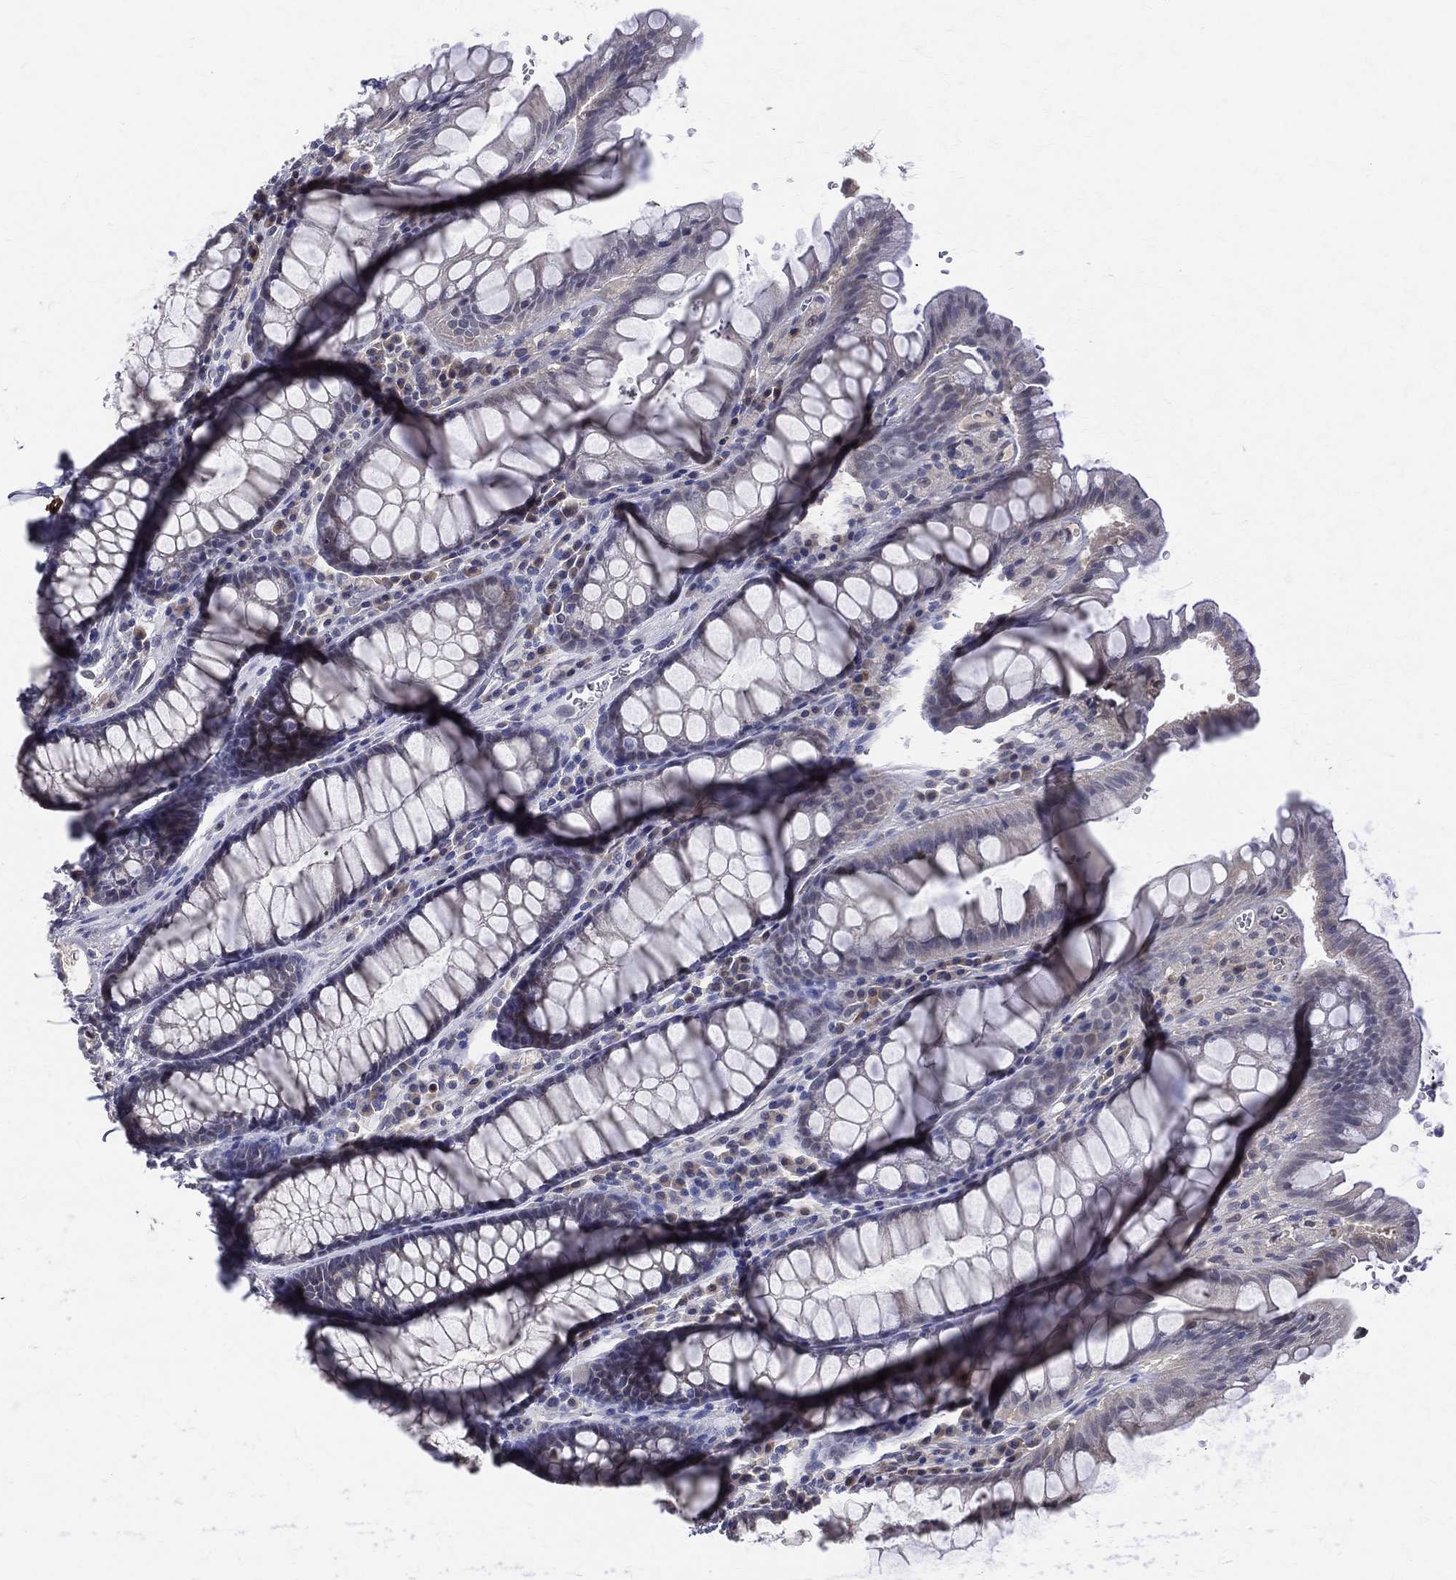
{"staining": {"intensity": "negative", "quantity": "none", "location": "none"}, "tissue": "rectum", "cell_type": "Glandular cells", "image_type": "normal", "snomed": [{"axis": "morphology", "description": "Normal tissue, NOS"}, {"axis": "topography", "description": "Rectum"}], "caption": "Immunohistochemistry micrograph of benign human rectum stained for a protein (brown), which shows no expression in glandular cells.", "gene": "DLG4", "patient": {"sex": "female", "age": 68}}